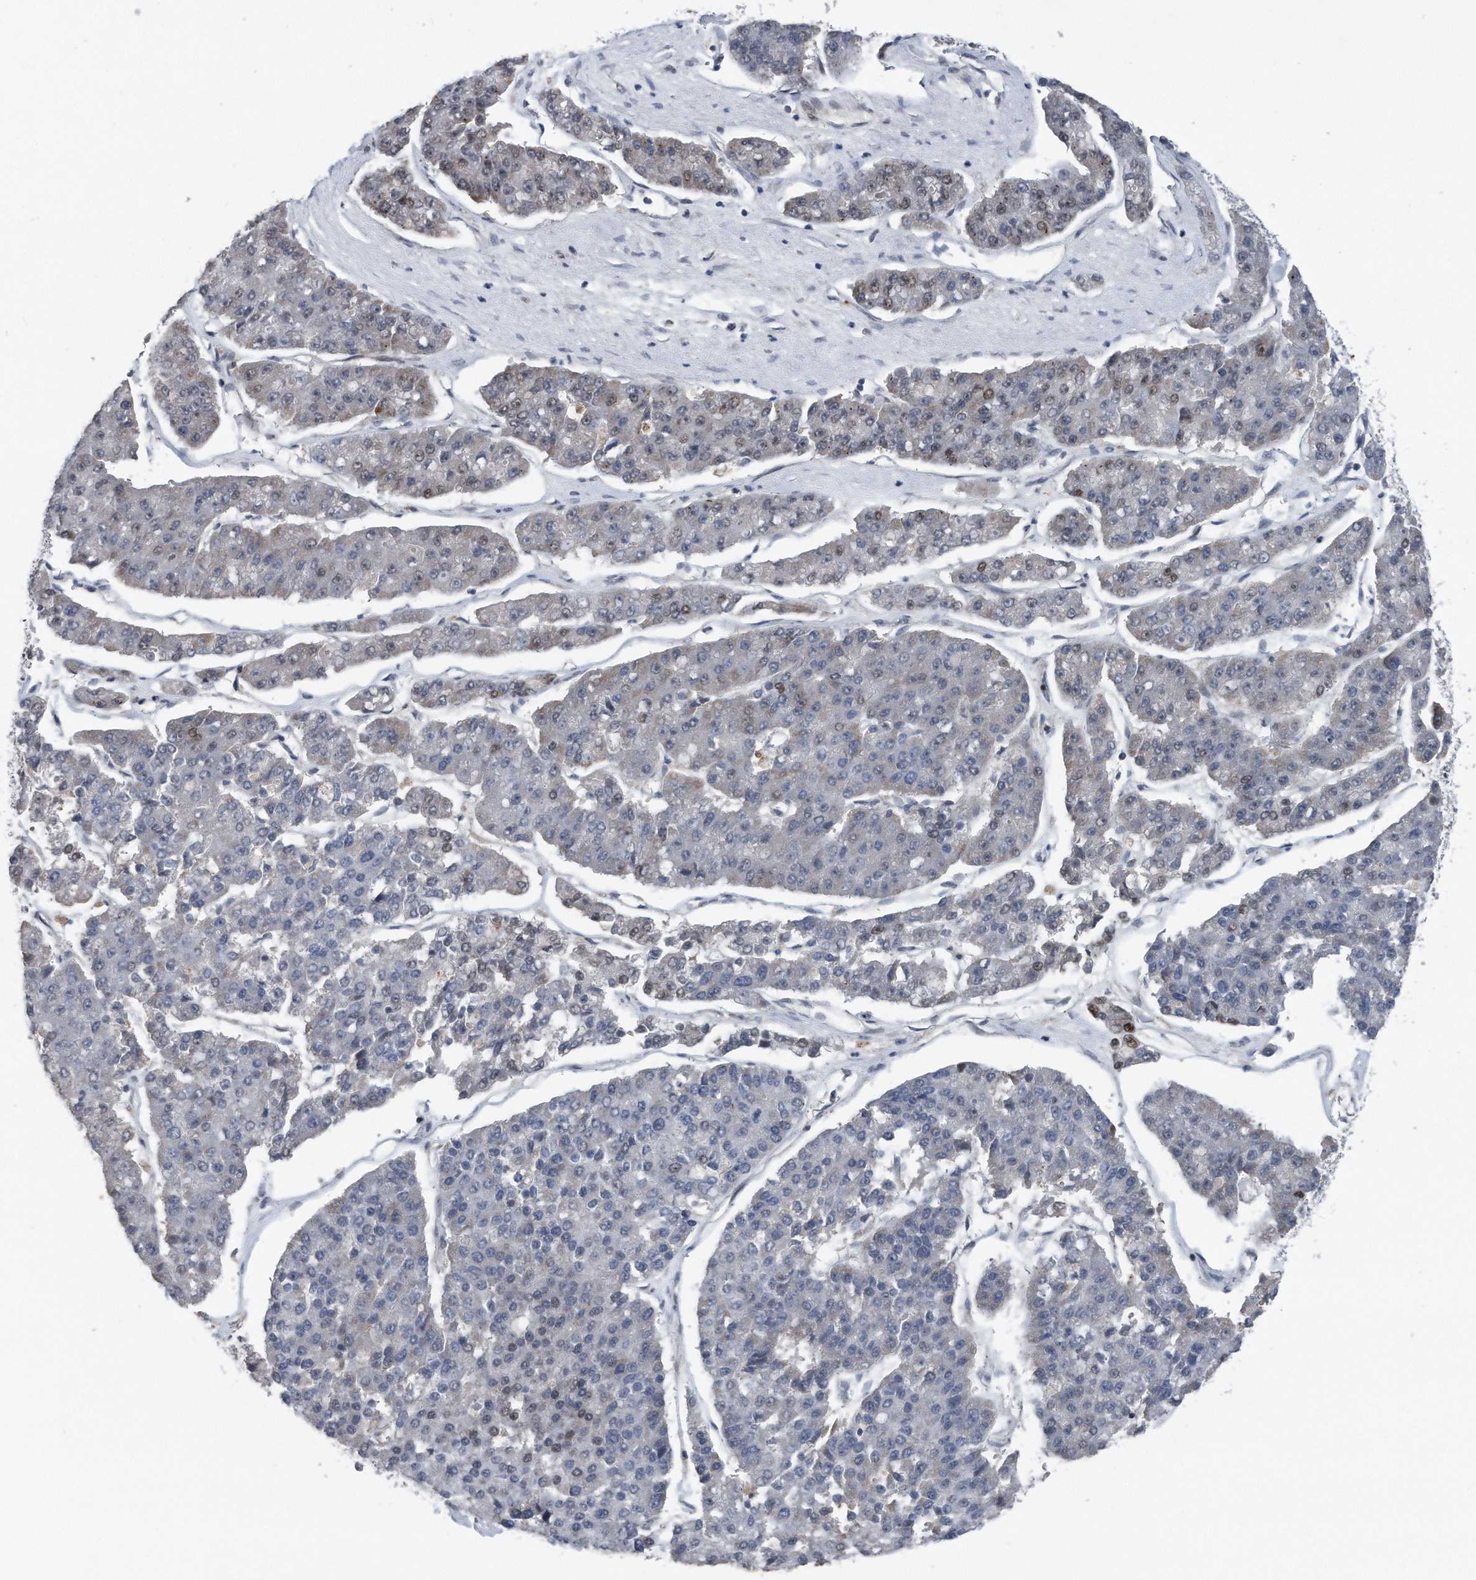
{"staining": {"intensity": "negative", "quantity": "none", "location": "none"}, "tissue": "pancreatic cancer", "cell_type": "Tumor cells", "image_type": "cancer", "snomed": [{"axis": "morphology", "description": "Adenocarcinoma, NOS"}, {"axis": "topography", "description": "Pancreas"}], "caption": "Tumor cells show no significant staining in pancreatic adenocarcinoma.", "gene": "DST", "patient": {"sex": "male", "age": 50}}